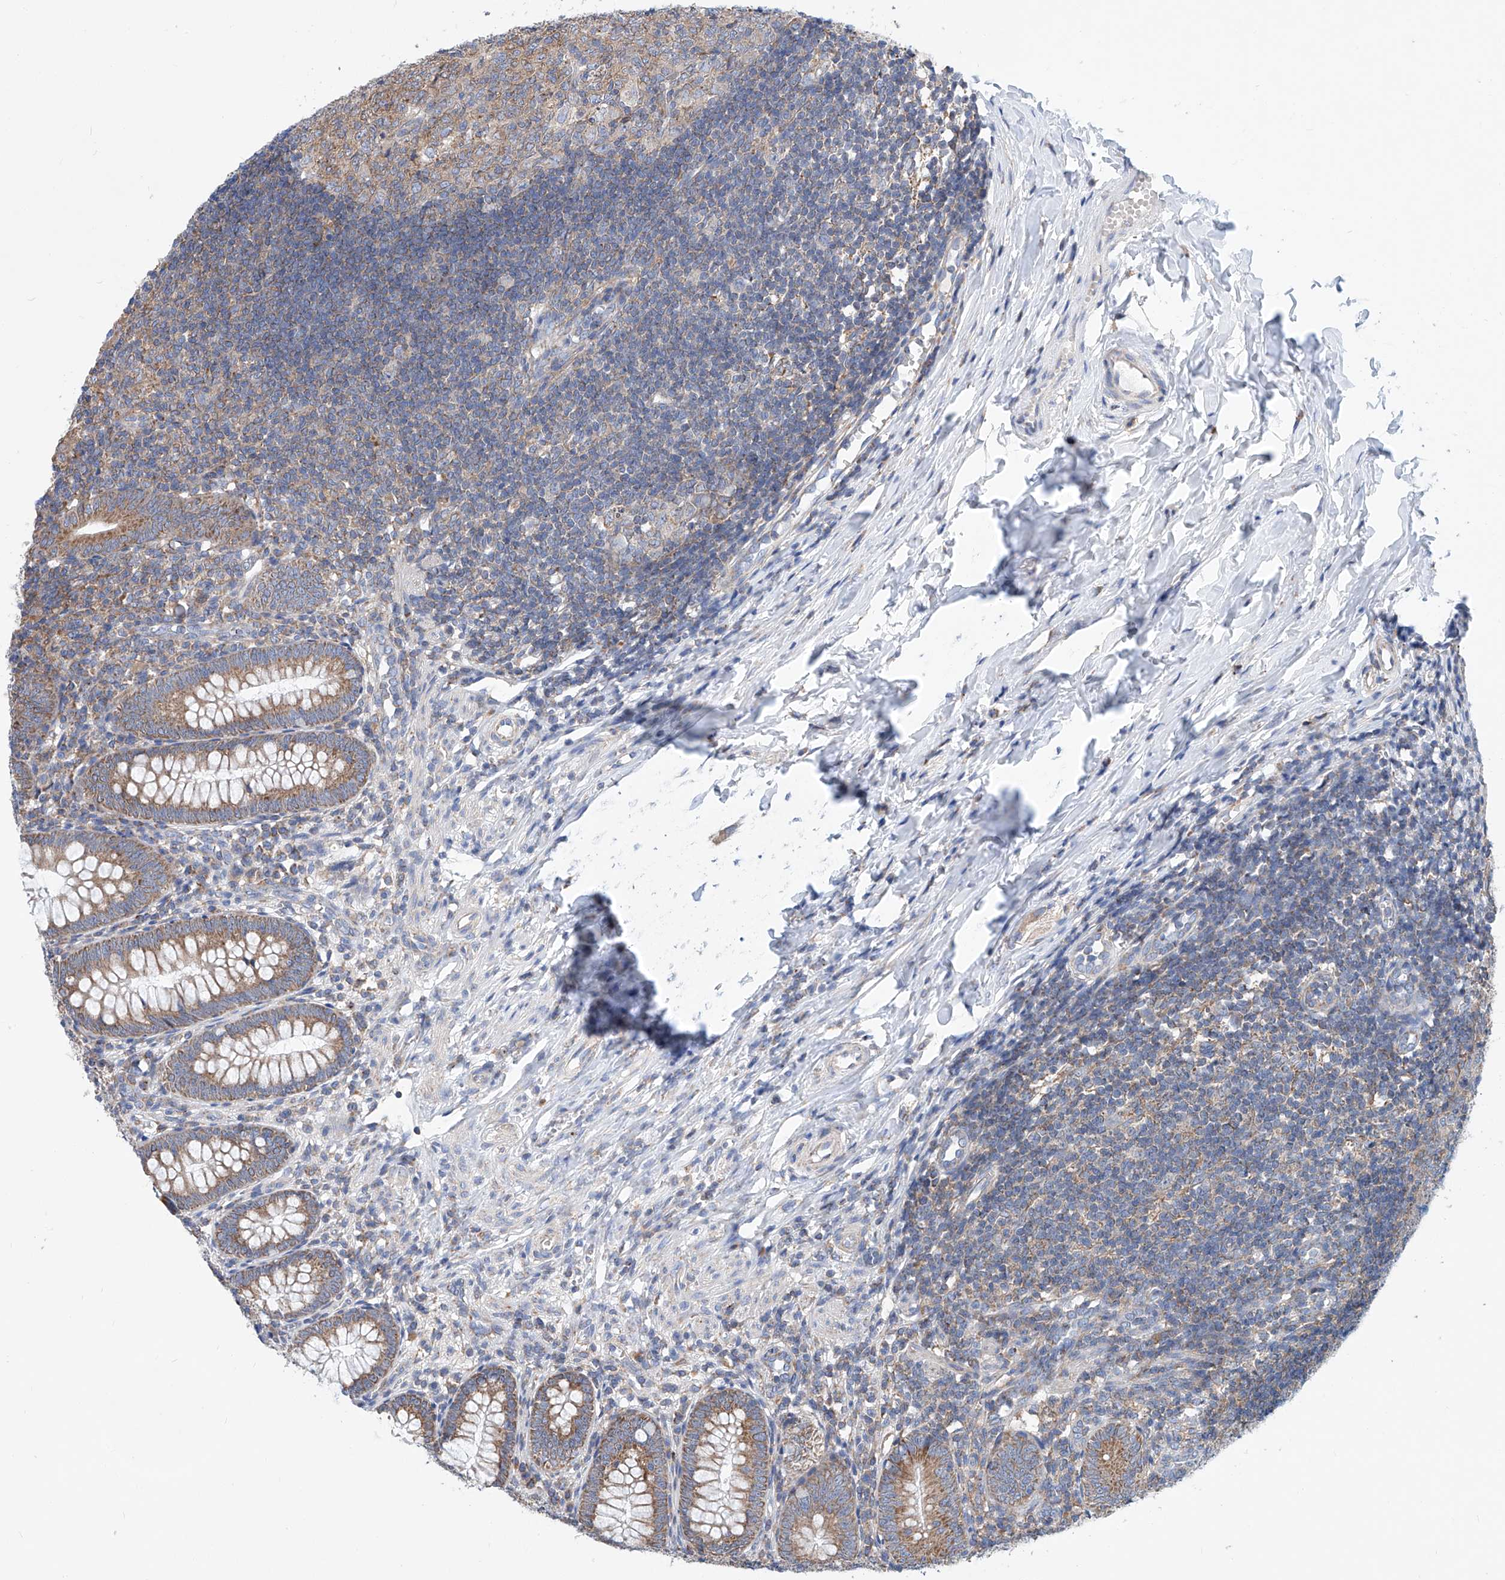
{"staining": {"intensity": "moderate", "quantity": ">75%", "location": "cytoplasmic/membranous"}, "tissue": "appendix", "cell_type": "Glandular cells", "image_type": "normal", "snomed": [{"axis": "morphology", "description": "Normal tissue, NOS"}, {"axis": "topography", "description": "Appendix"}], "caption": "Immunohistochemical staining of benign appendix shows medium levels of moderate cytoplasmic/membranous expression in about >75% of glandular cells. The protein of interest is stained brown, and the nuclei are stained in blue (DAB (3,3'-diaminobenzidine) IHC with brightfield microscopy, high magnification).", "gene": "MAD2L1", "patient": {"sex": "male", "age": 14}}